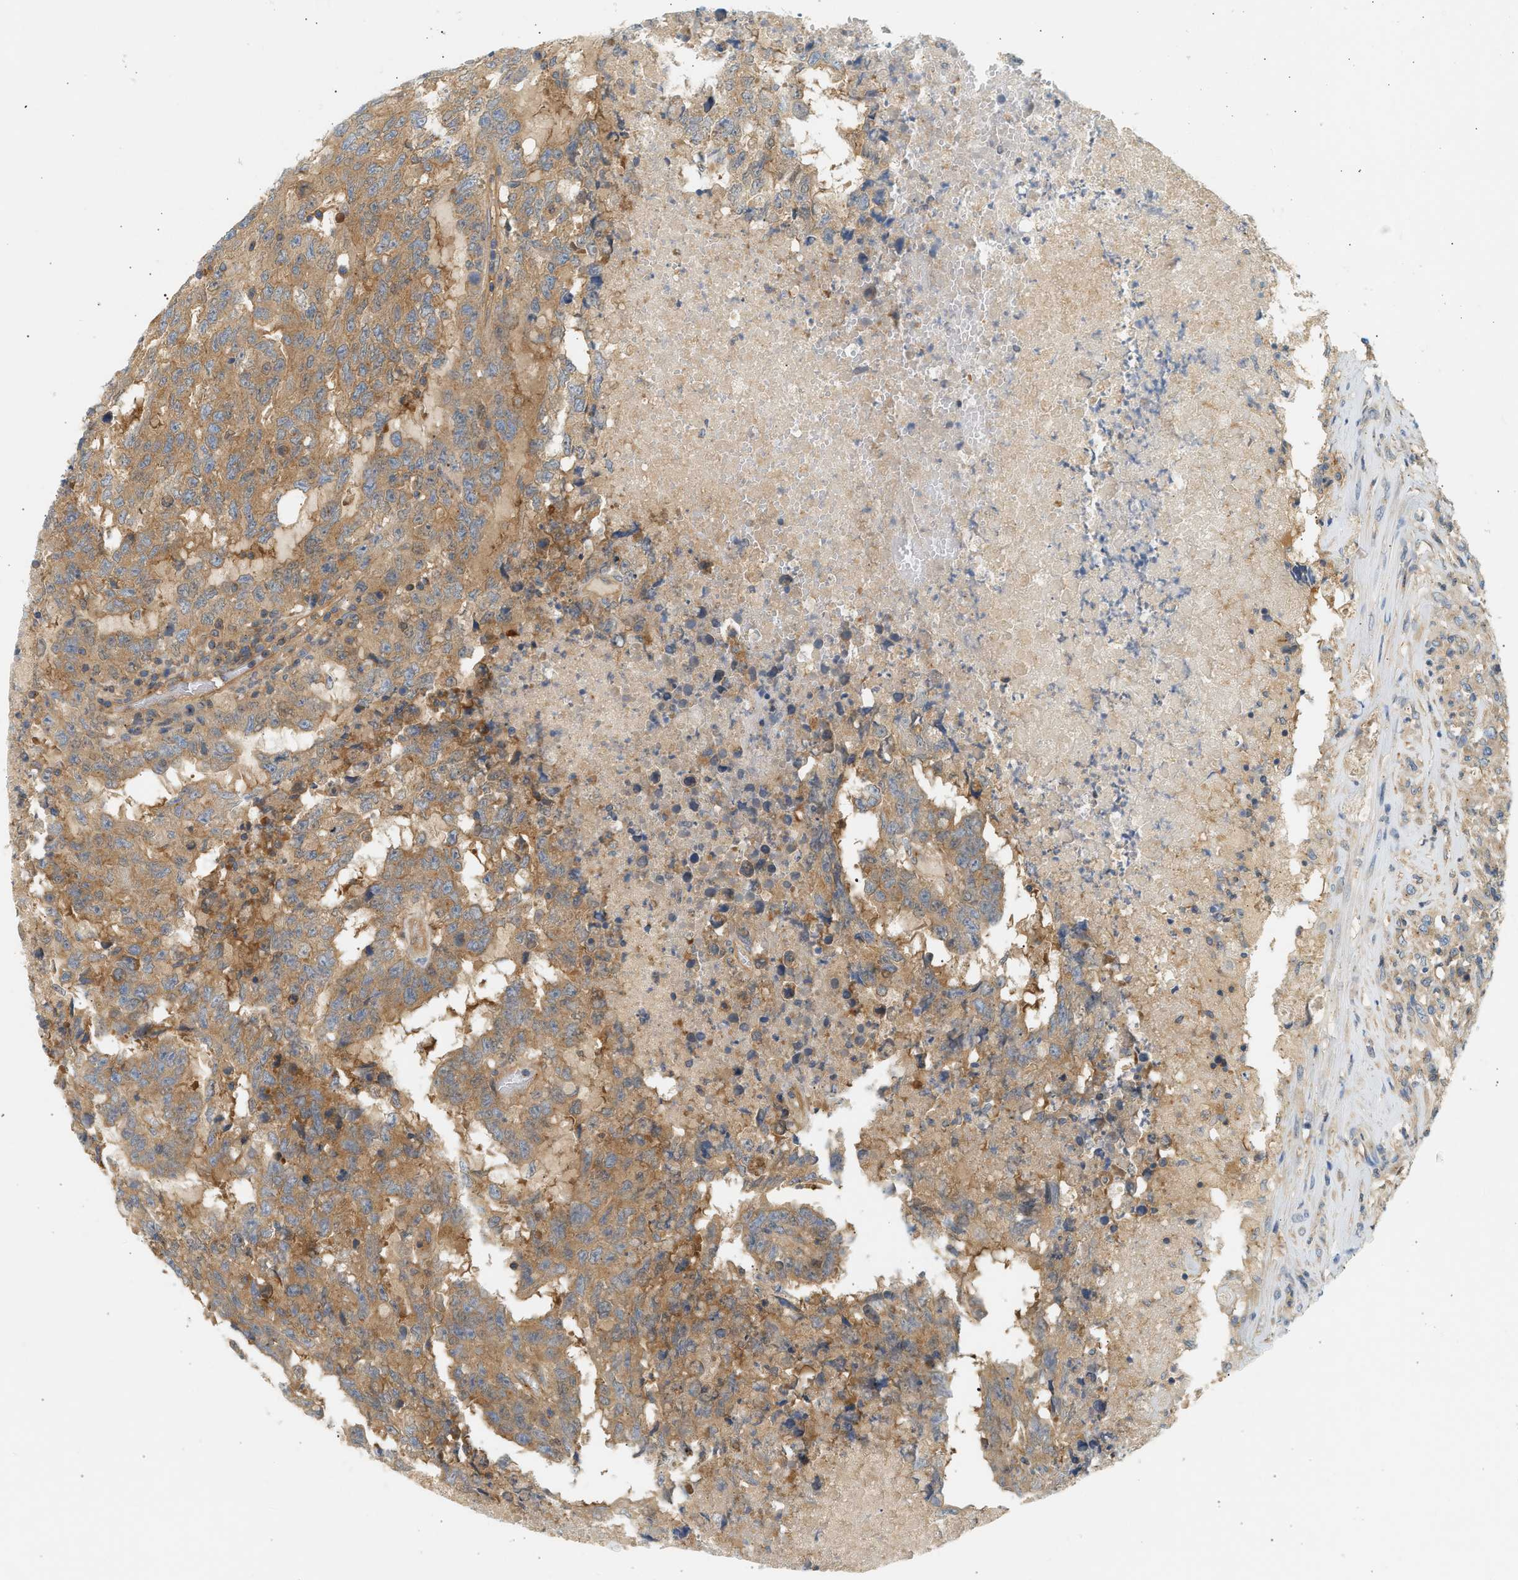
{"staining": {"intensity": "moderate", "quantity": ">75%", "location": "cytoplasmic/membranous"}, "tissue": "testis cancer", "cell_type": "Tumor cells", "image_type": "cancer", "snomed": [{"axis": "morphology", "description": "Necrosis, NOS"}, {"axis": "morphology", "description": "Carcinoma, Embryonal, NOS"}, {"axis": "topography", "description": "Testis"}], "caption": "Immunohistochemistry (IHC) image of neoplastic tissue: human embryonal carcinoma (testis) stained using immunohistochemistry exhibits medium levels of moderate protein expression localized specifically in the cytoplasmic/membranous of tumor cells, appearing as a cytoplasmic/membranous brown color.", "gene": "PAFAH1B1", "patient": {"sex": "male", "age": 19}}